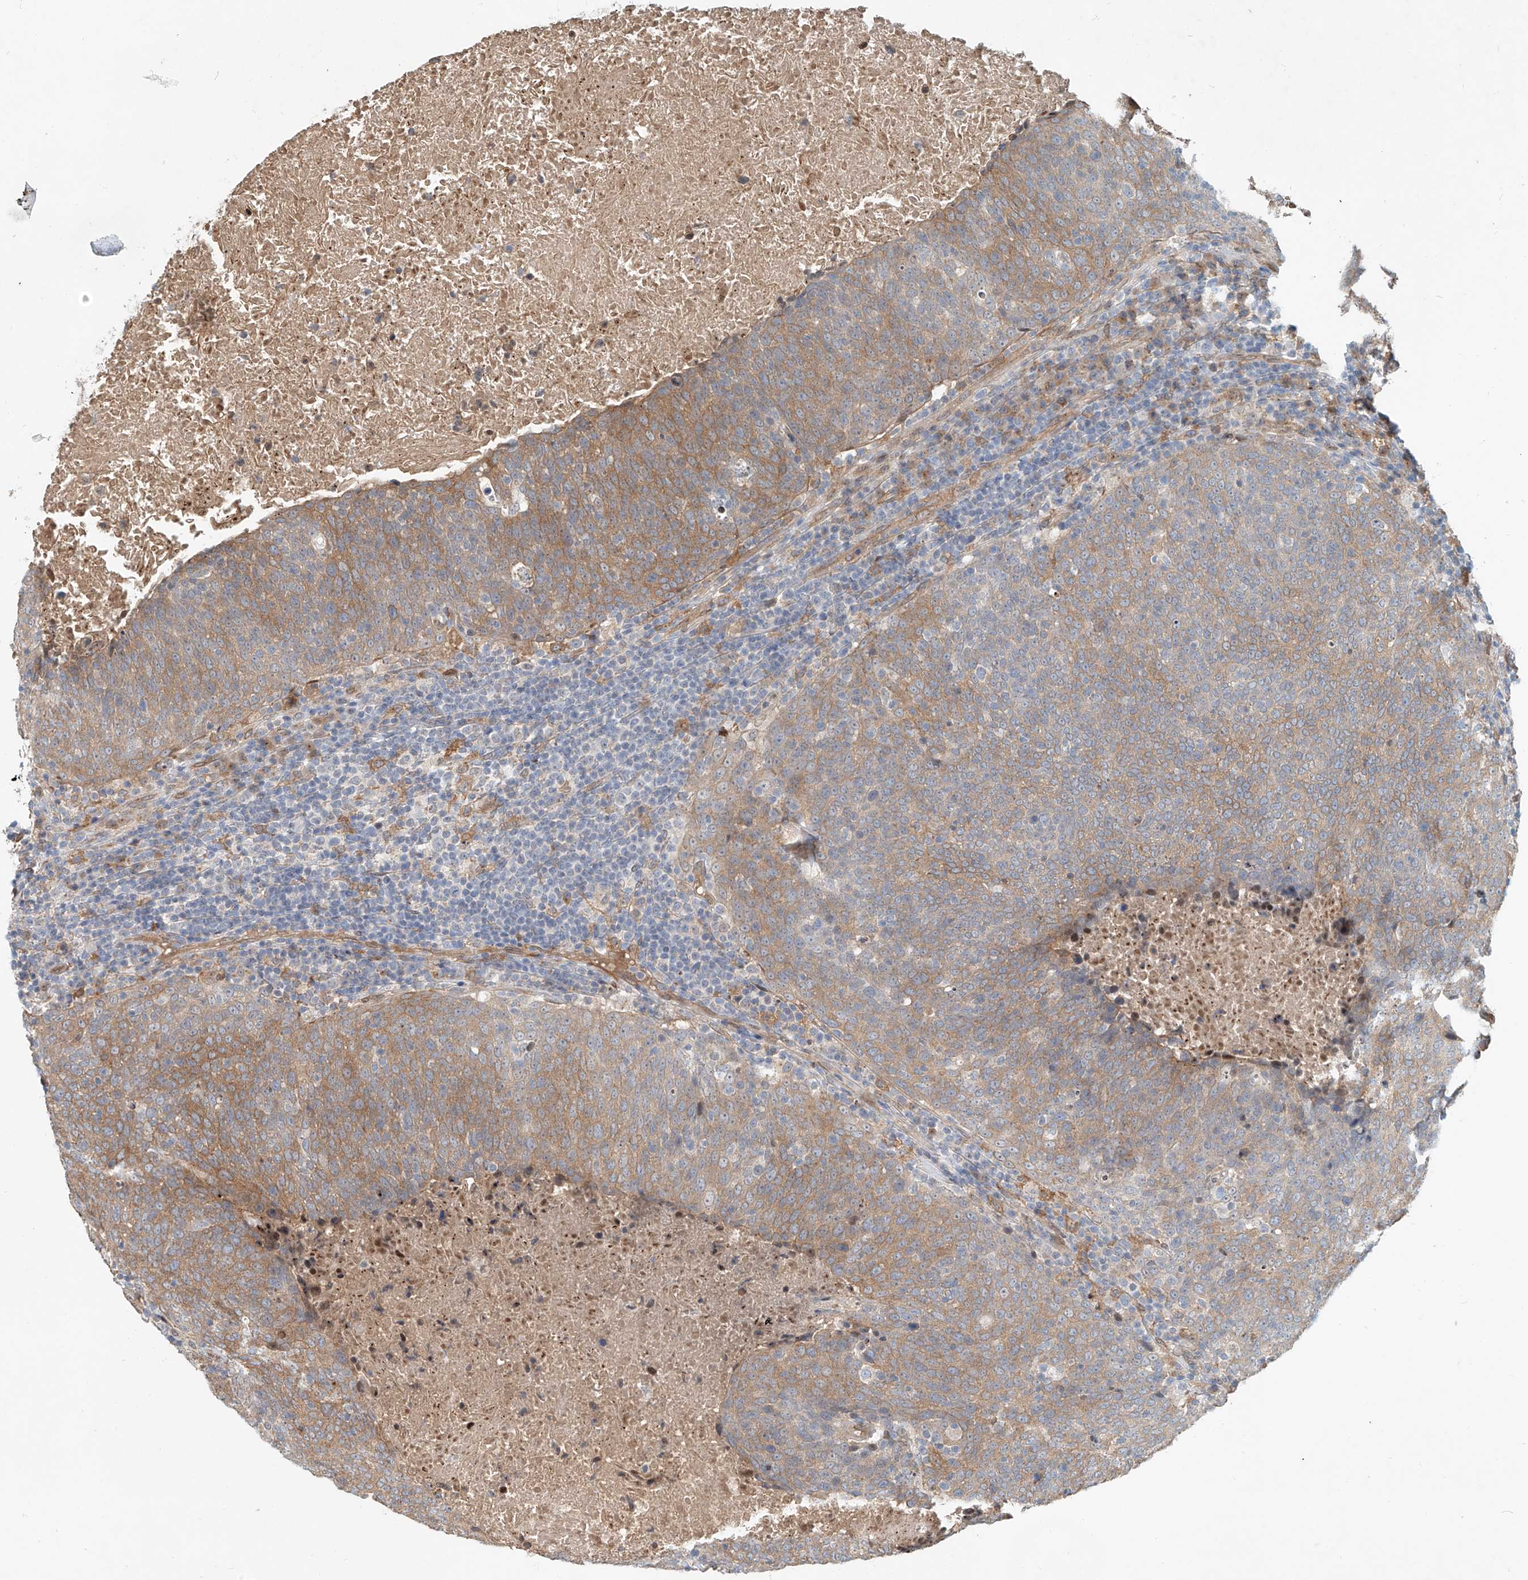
{"staining": {"intensity": "moderate", "quantity": ">75%", "location": "cytoplasmic/membranous"}, "tissue": "head and neck cancer", "cell_type": "Tumor cells", "image_type": "cancer", "snomed": [{"axis": "morphology", "description": "Squamous cell carcinoma, NOS"}, {"axis": "morphology", "description": "Squamous cell carcinoma, metastatic, NOS"}, {"axis": "topography", "description": "Lymph node"}, {"axis": "topography", "description": "Head-Neck"}], "caption": "DAB immunohistochemical staining of head and neck cancer reveals moderate cytoplasmic/membranous protein staining in about >75% of tumor cells.", "gene": "SASH1", "patient": {"sex": "male", "age": 62}}